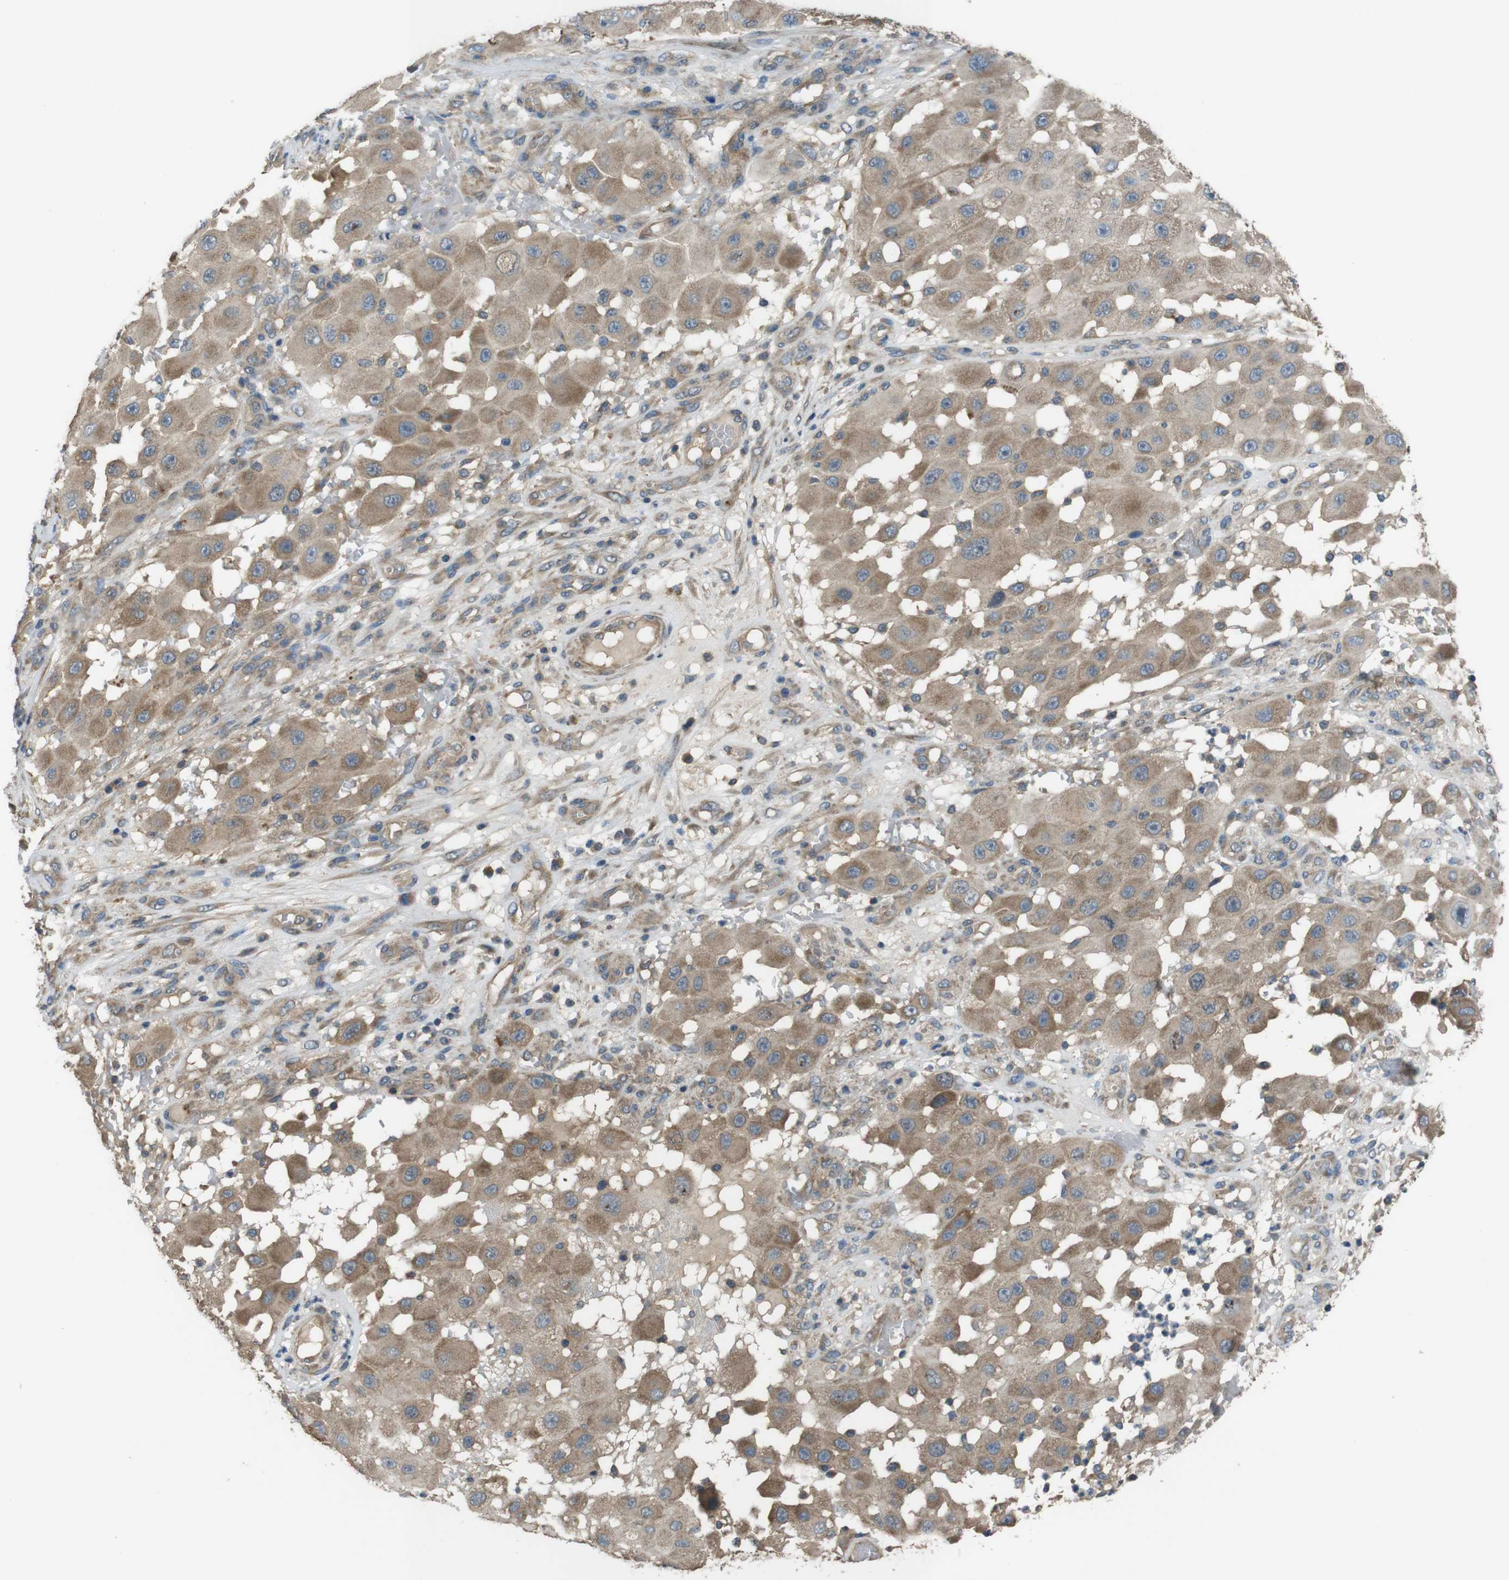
{"staining": {"intensity": "moderate", "quantity": "25%-75%", "location": "cytoplasmic/membranous"}, "tissue": "melanoma", "cell_type": "Tumor cells", "image_type": "cancer", "snomed": [{"axis": "morphology", "description": "Malignant melanoma, NOS"}, {"axis": "topography", "description": "Skin"}], "caption": "This is an image of immunohistochemistry staining of malignant melanoma, which shows moderate positivity in the cytoplasmic/membranous of tumor cells.", "gene": "FUT2", "patient": {"sex": "female", "age": 81}}